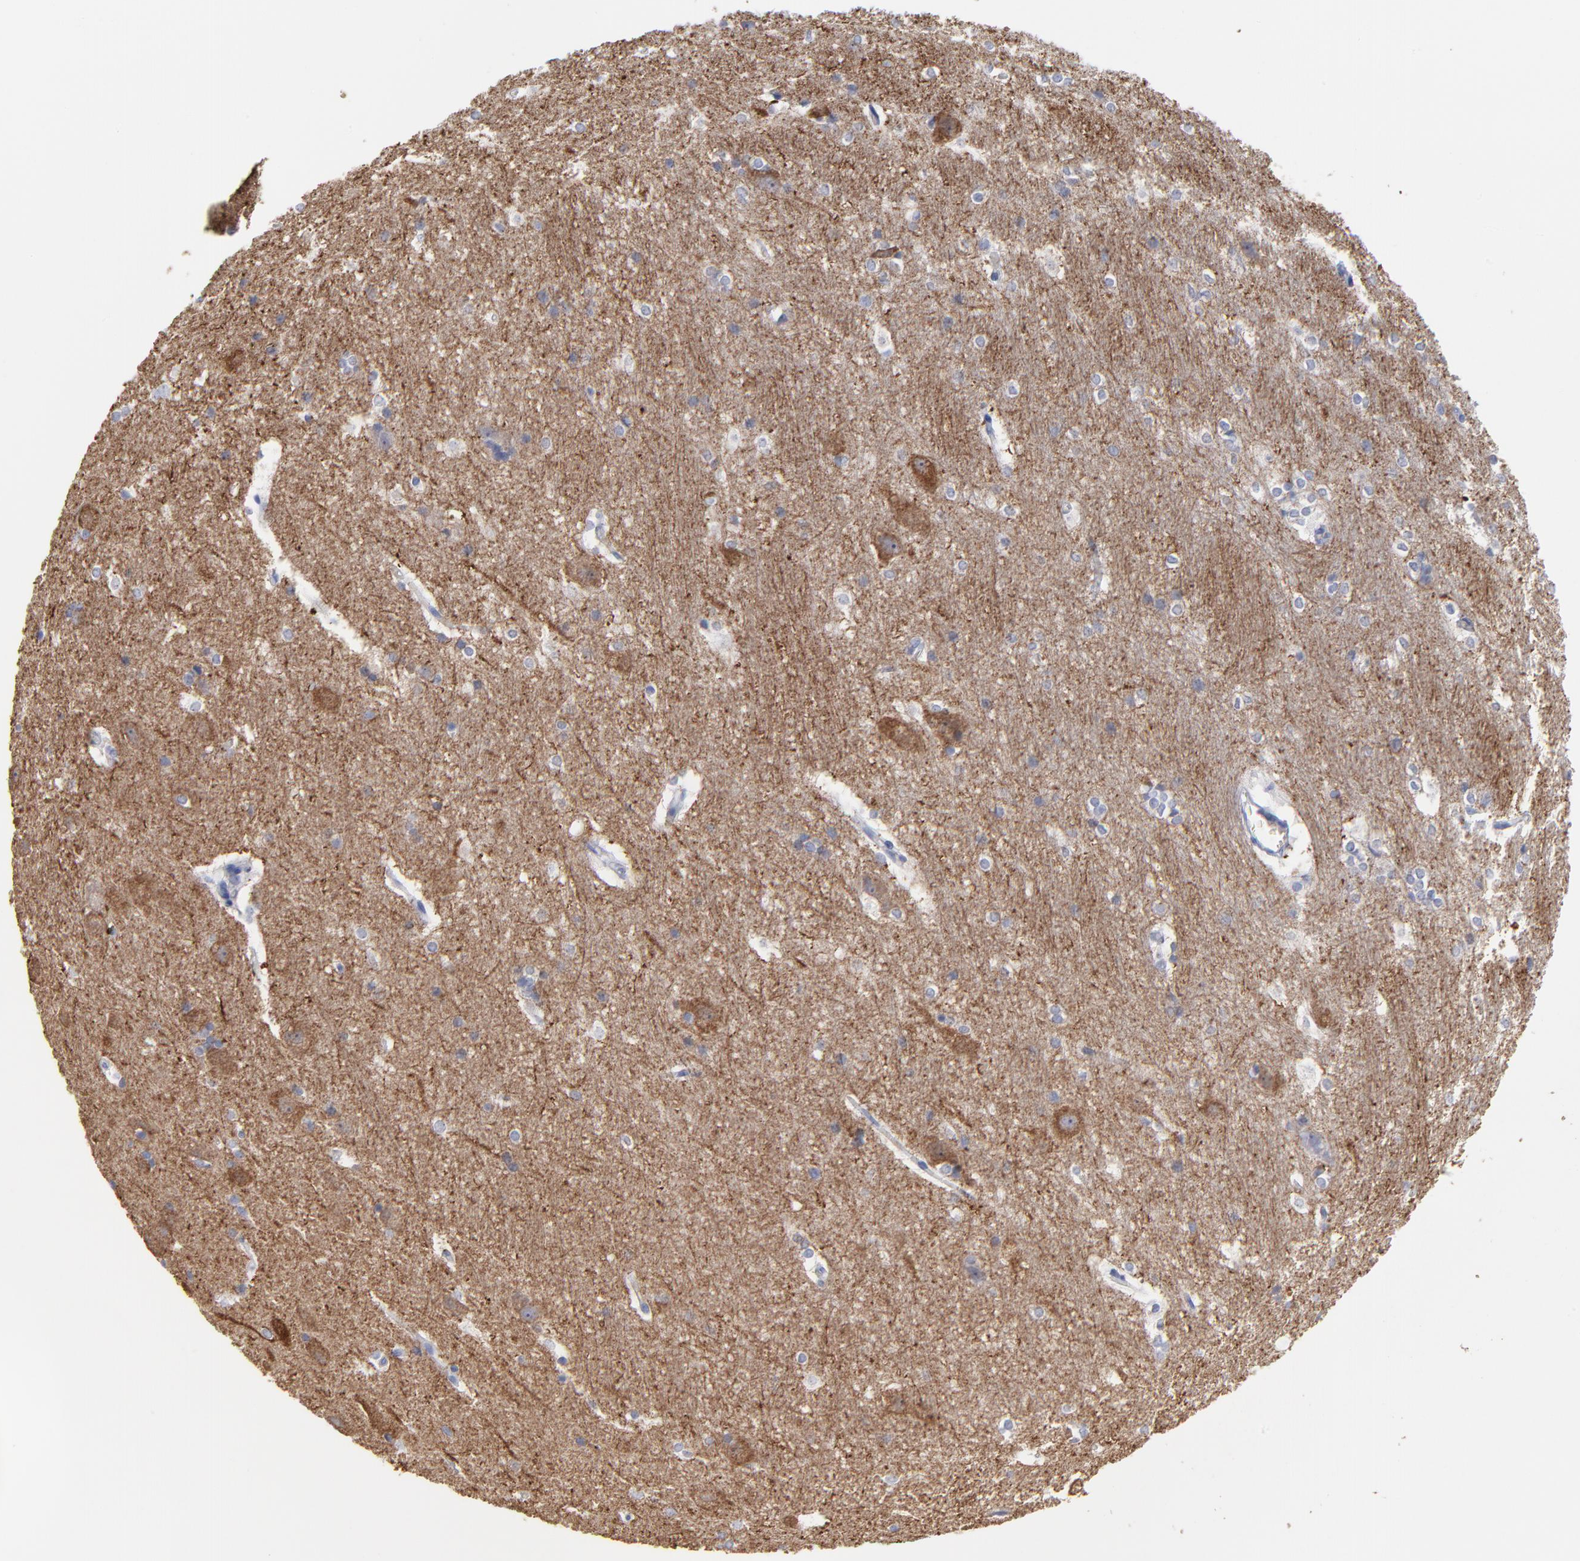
{"staining": {"intensity": "negative", "quantity": "none", "location": "none"}, "tissue": "hippocampus", "cell_type": "Glial cells", "image_type": "normal", "snomed": [{"axis": "morphology", "description": "Normal tissue, NOS"}, {"axis": "topography", "description": "Hippocampus"}], "caption": "The immunohistochemistry (IHC) image has no significant positivity in glial cells of hippocampus.", "gene": "CNTN3", "patient": {"sex": "female", "age": 19}}